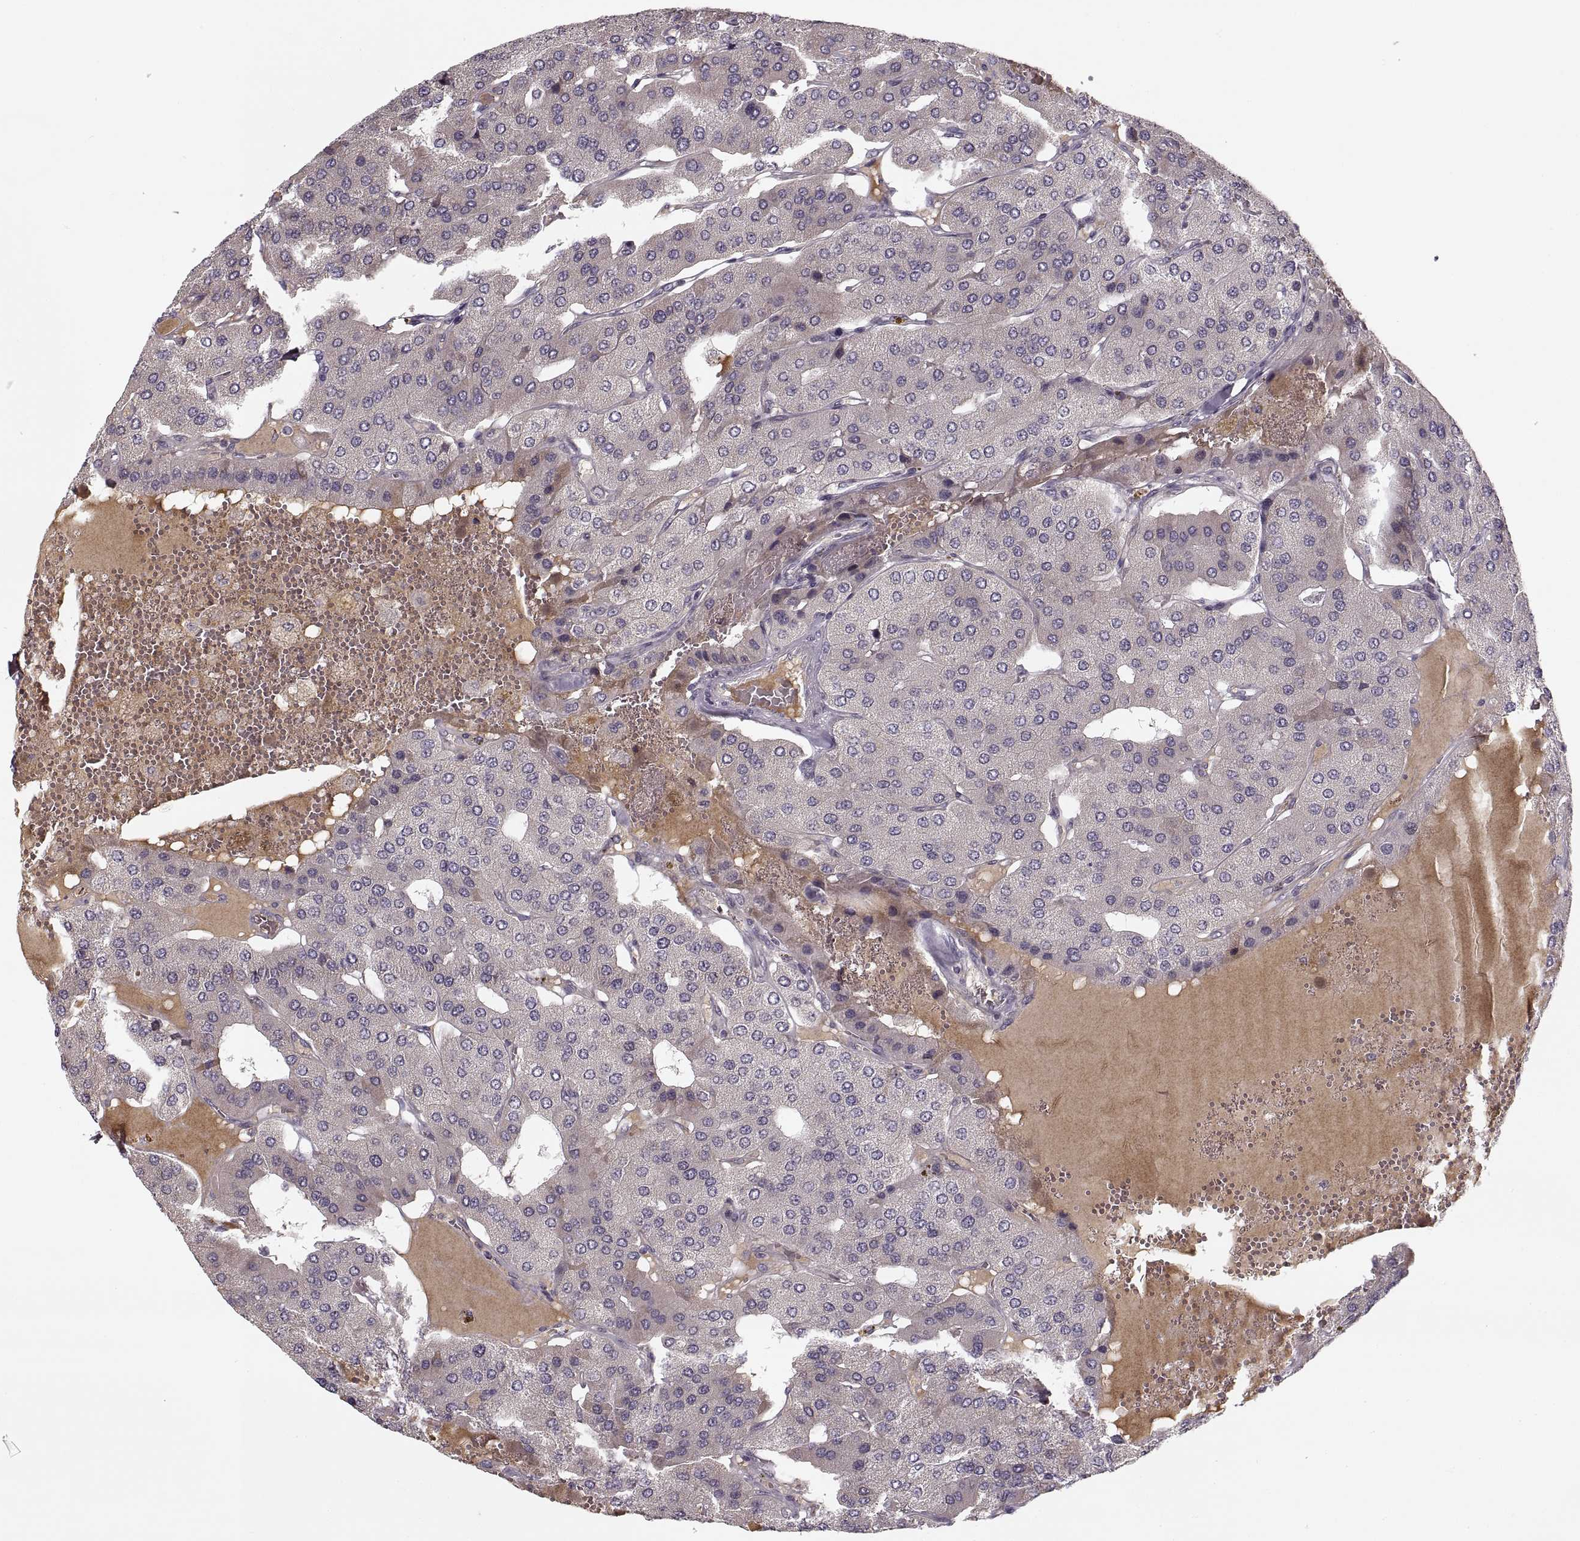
{"staining": {"intensity": "negative", "quantity": "none", "location": "none"}, "tissue": "parathyroid gland", "cell_type": "Glandular cells", "image_type": "normal", "snomed": [{"axis": "morphology", "description": "Normal tissue, NOS"}, {"axis": "morphology", "description": "Adenoma, NOS"}, {"axis": "topography", "description": "Parathyroid gland"}], "caption": "Image shows no protein staining in glandular cells of benign parathyroid gland. (DAB (3,3'-diaminobenzidine) IHC, high magnification).", "gene": "ASIC3", "patient": {"sex": "female", "age": 86}}